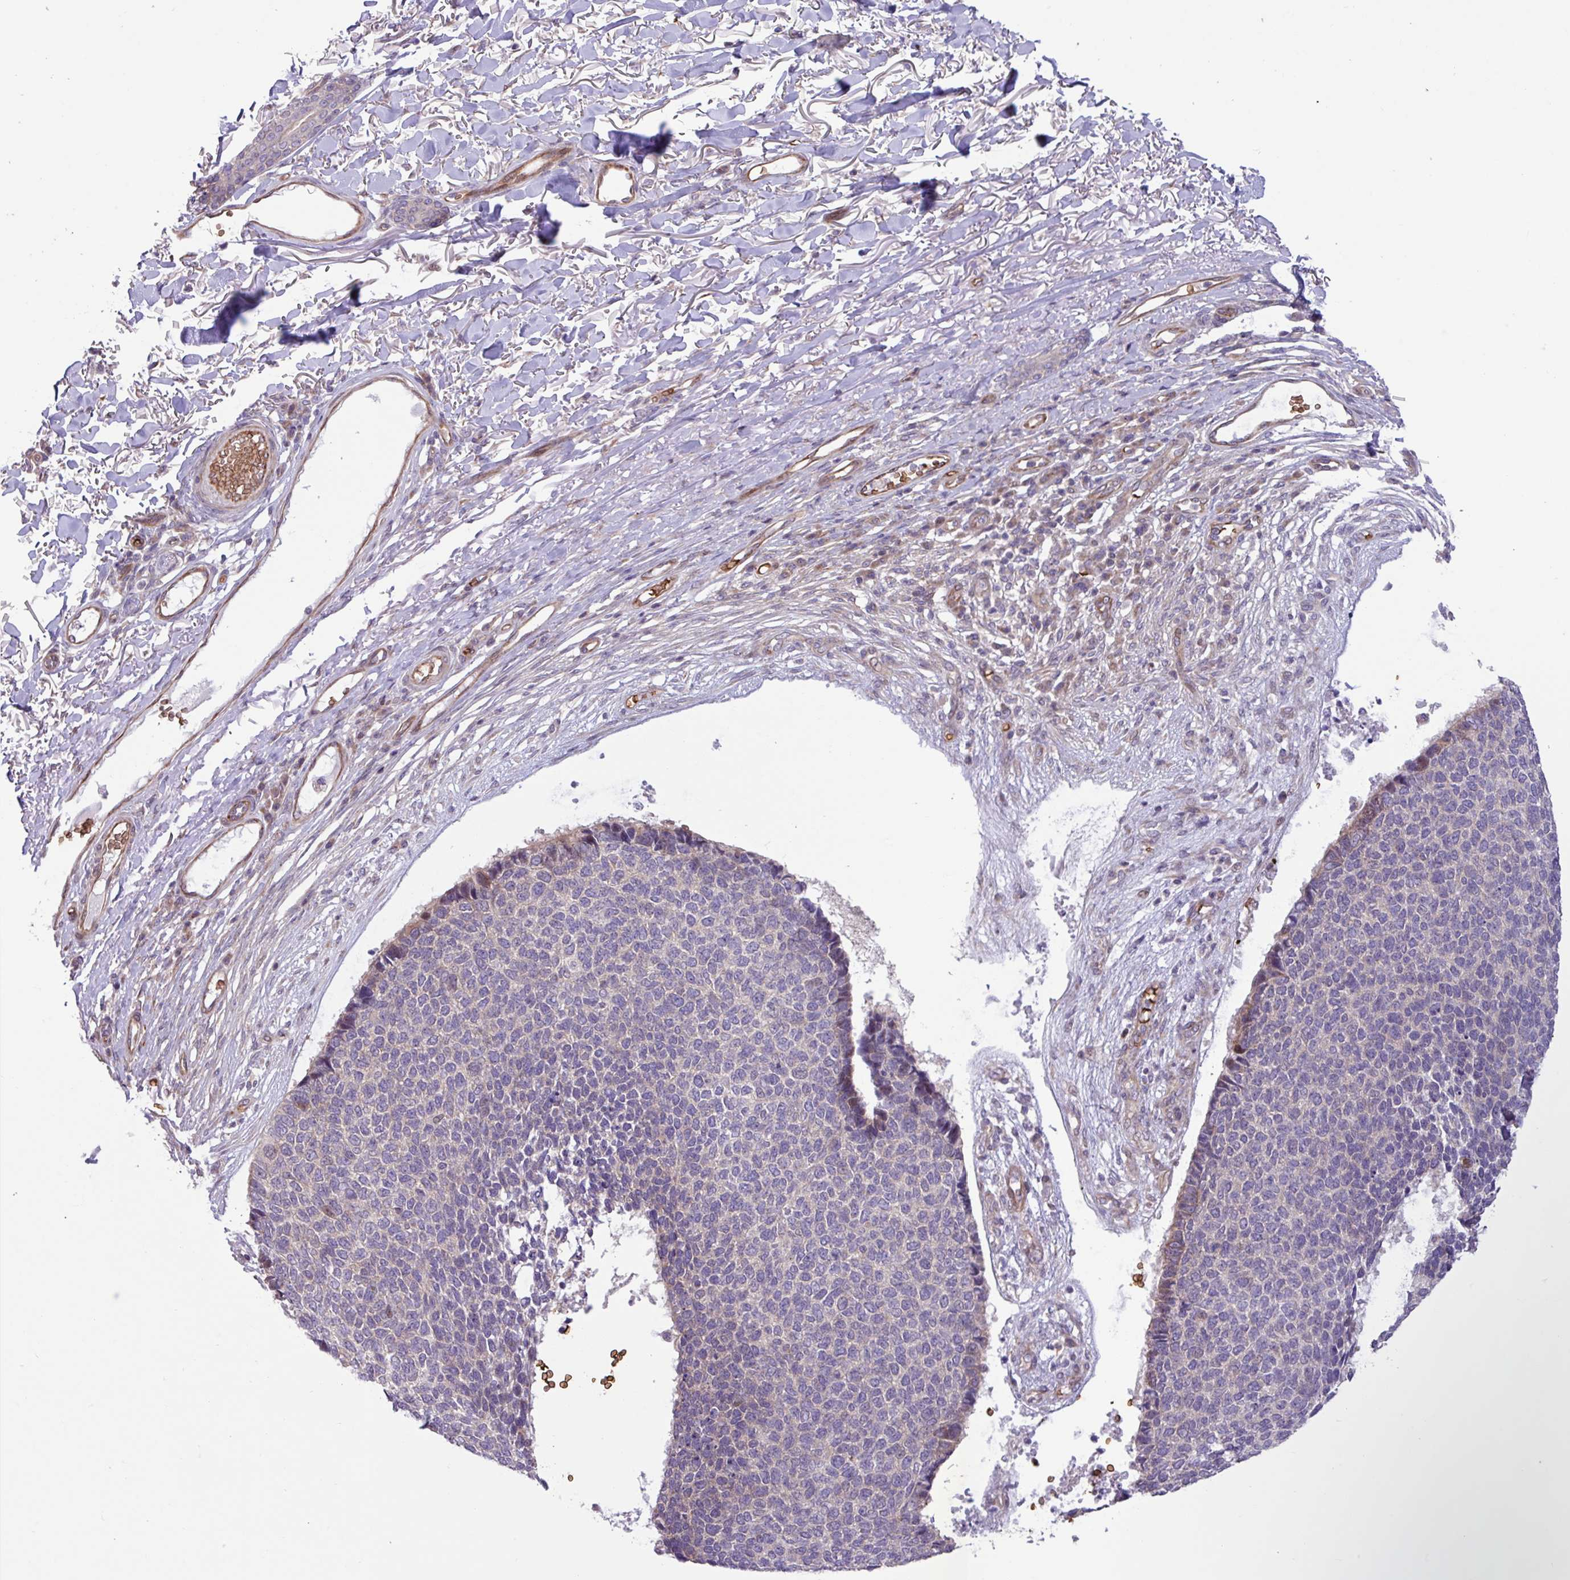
{"staining": {"intensity": "negative", "quantity": "none", "location": "none"}, "tissue": "skin cancer", "cell_type": "Tumor cells", "image_type": "cancer", "snomed": [{"axis": "morphology", "description": "Basal cell carcinoma"}, {"axis": "topography", "description": "Skin"}], "caption": "Immunohistochemistry micrograph of skin cancer stained for a protein (brown), which reveals no expression in tumor cells.", "gene": "RAD21L1", "patient": {"sex": "female", "age": 84}}